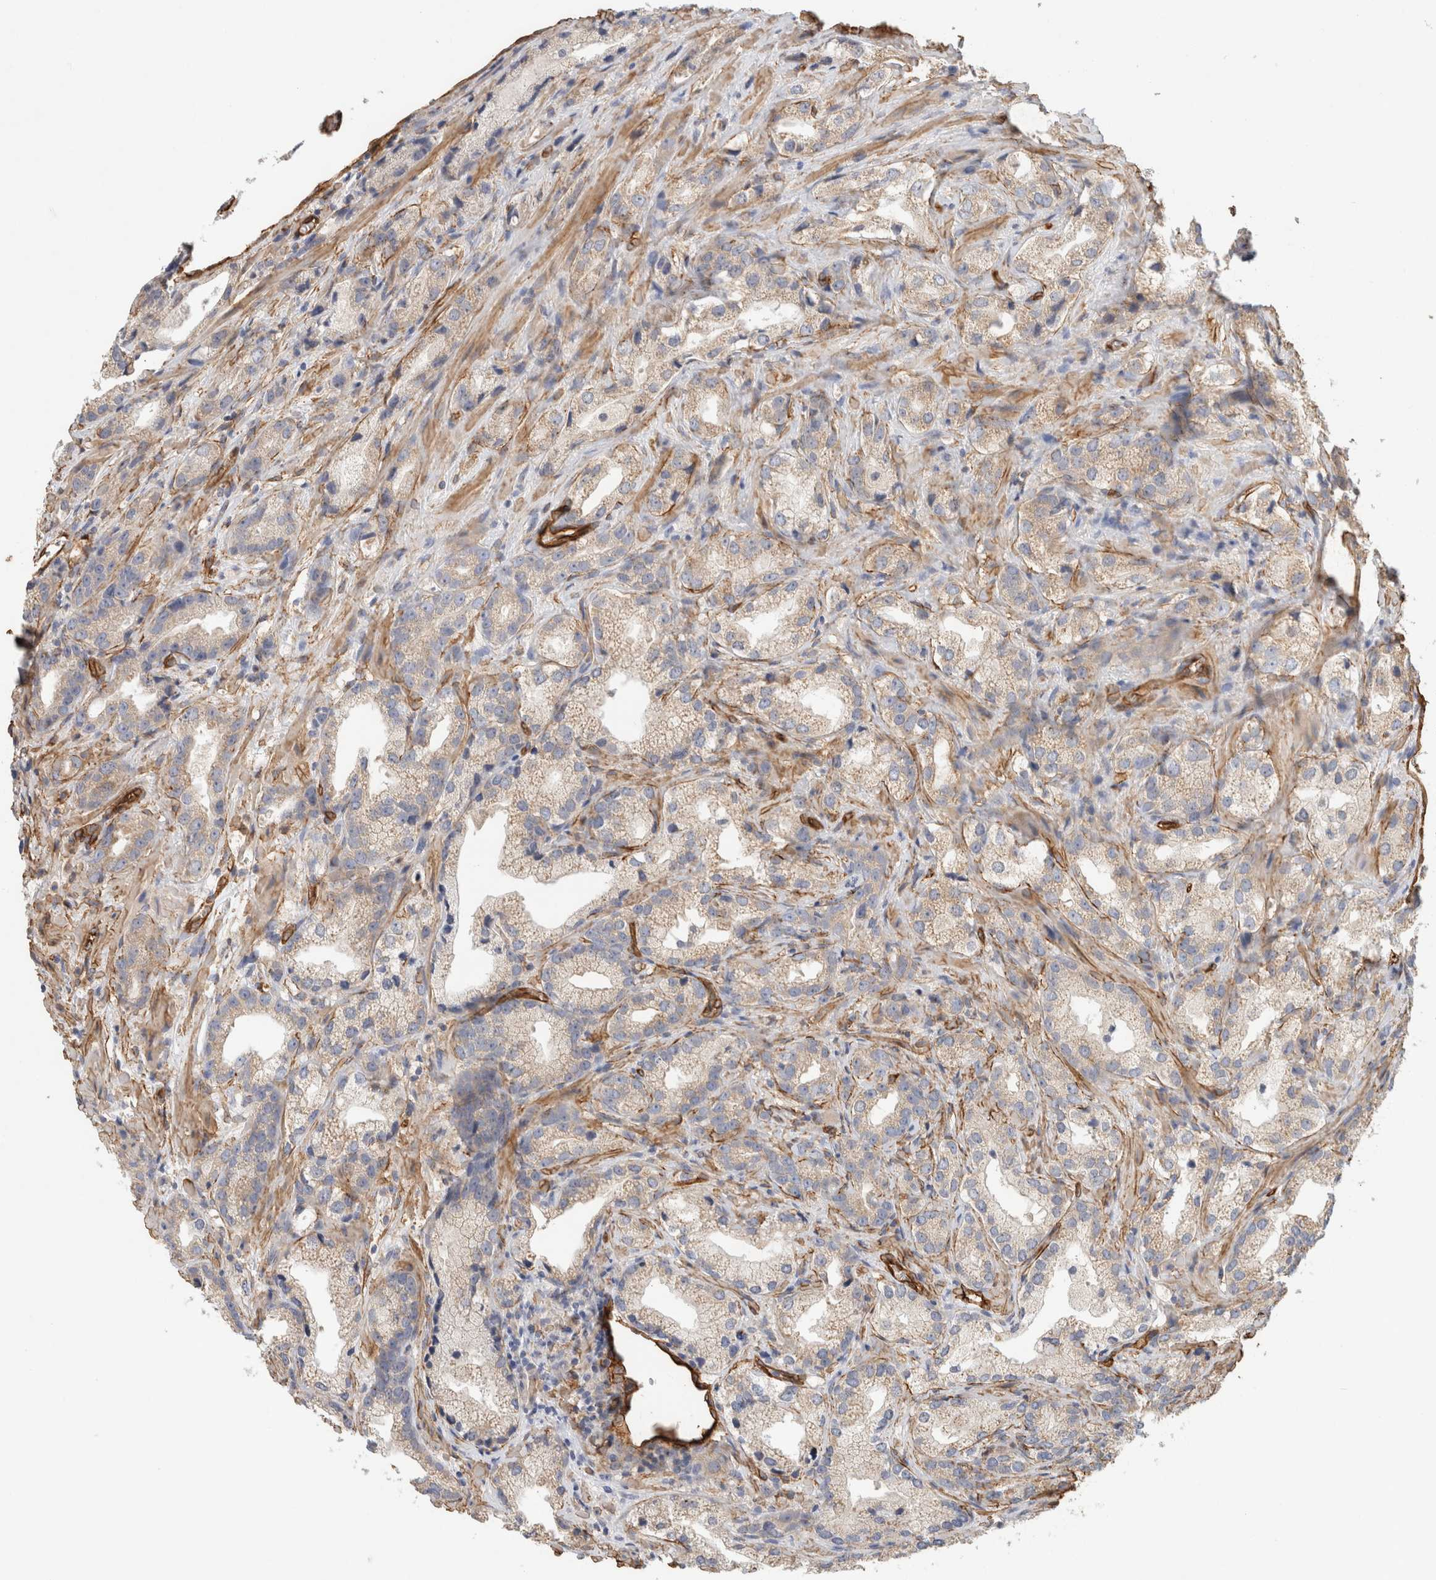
{"staining": {"intensity": "weak", "quantity": ">75%", "location": "cytoplasmic/membranous"}, "tissue": "prostate cancer", "cell_type": "Tumor cells", "image_type": "cancer", "snomed": [{"axis": "morphology", "description": "Adenocarcinoma, High grade"}, {"axis": "topography", "description": "Prostate"}], "caption": "A histopathology image showing weak cytoplasmic/membranous expression in approximately >75% of tumor cells in prostate cancer, as visualized by brown immunohistochemical staining.", "gene": "JMJD4", "patient": {"sex": "male", "age": 63}}